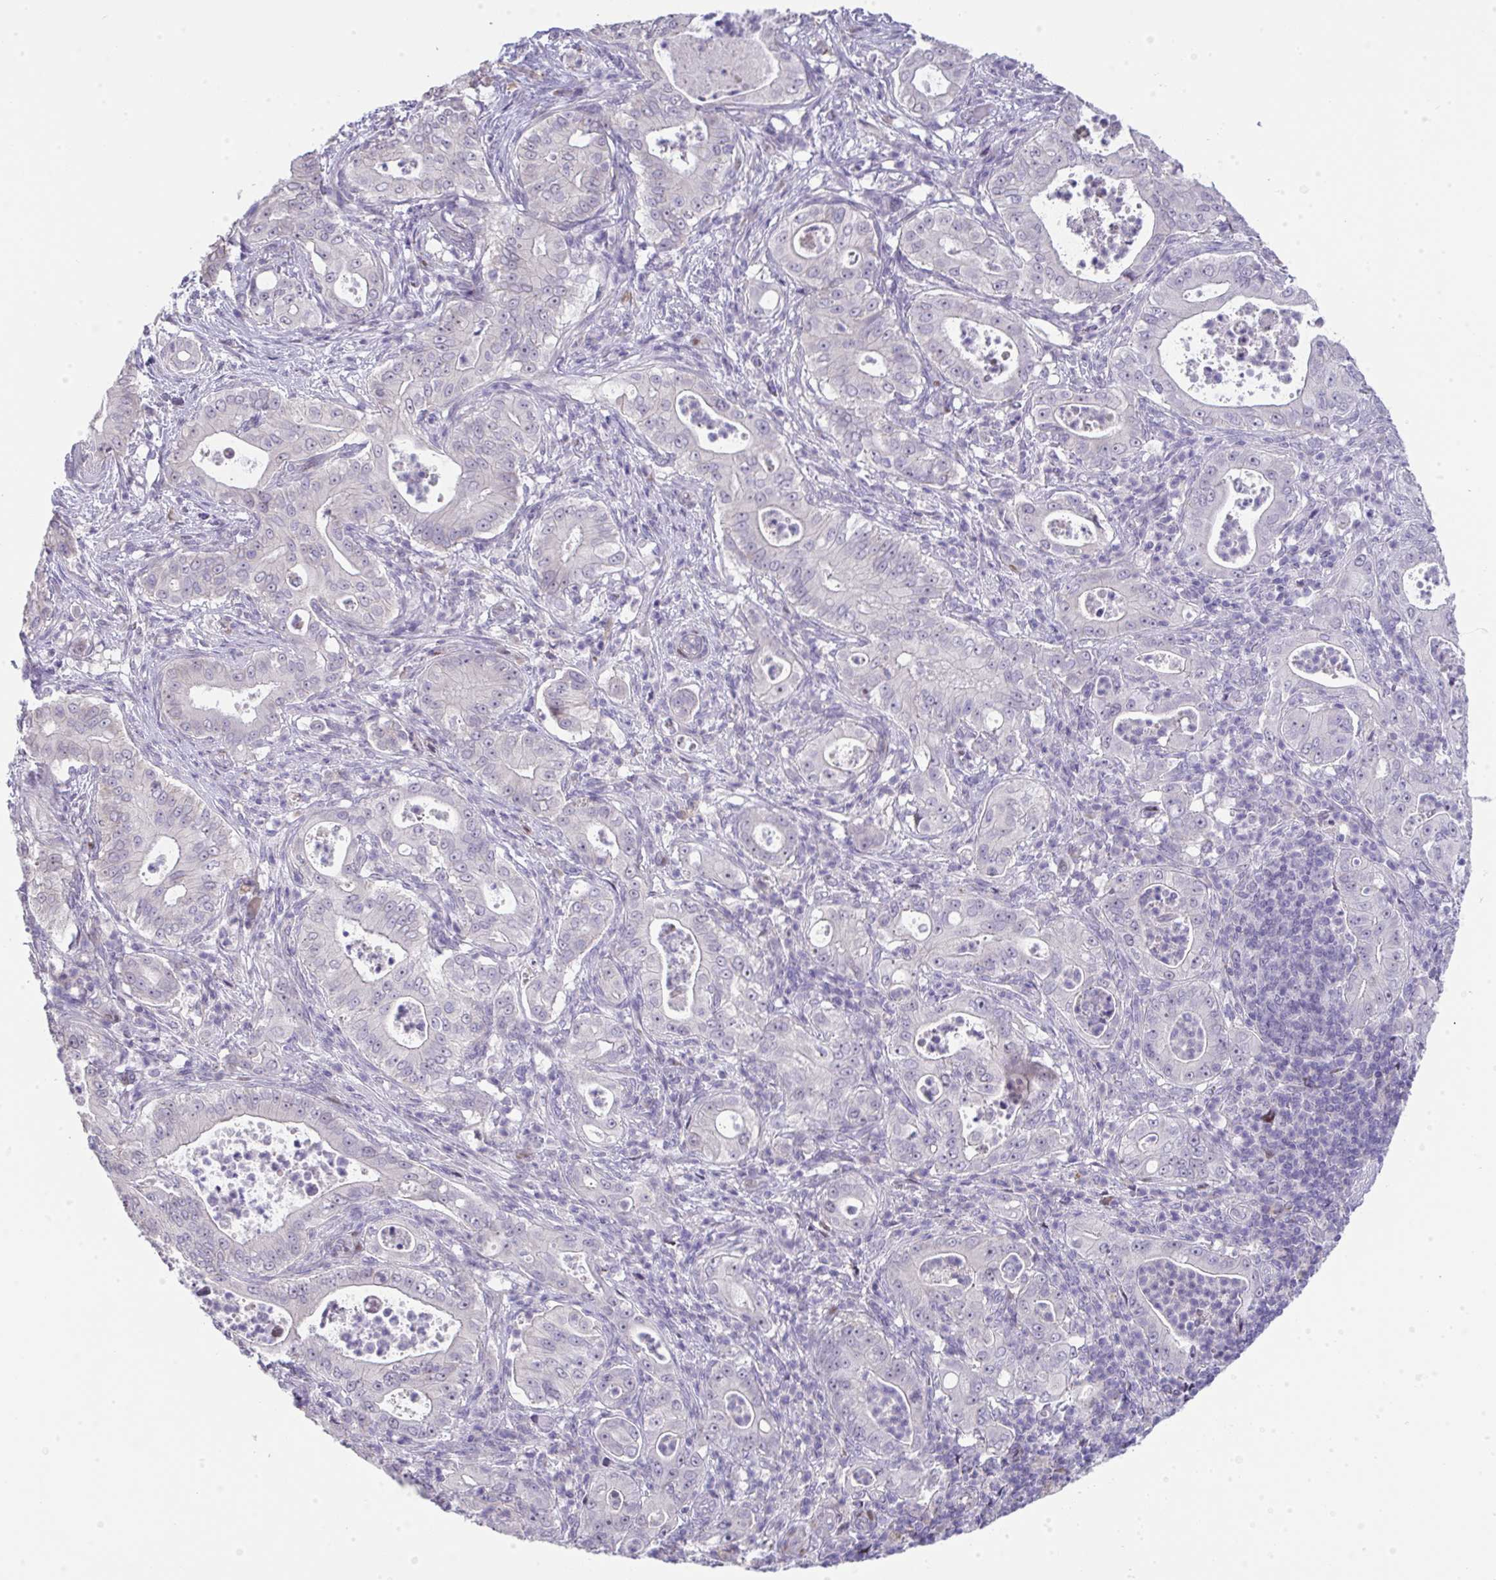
{"staining": {"intensity": "negative", "quantity": "none", "location": "none"}, "tissue": "pancreatic cancer", "cell_type": "Tumor cells", "image_type": "cancer", "snomed": [{"axis": "morphology", "description": "Adenocarcinoma, NOS"}, {"axis": "topography", "description": "Pancreas"}], "caption": "The photomicrograph shows no significant staining in tumor cells of pancreatic cancer. The staining is performed using DAB (3,3'-diaminobenzidine) brown chromogen with nuclei counter-stained in using hematoxylin.", "gene": "GALNT16", "patient": {"sex": "male", "age": 71}}